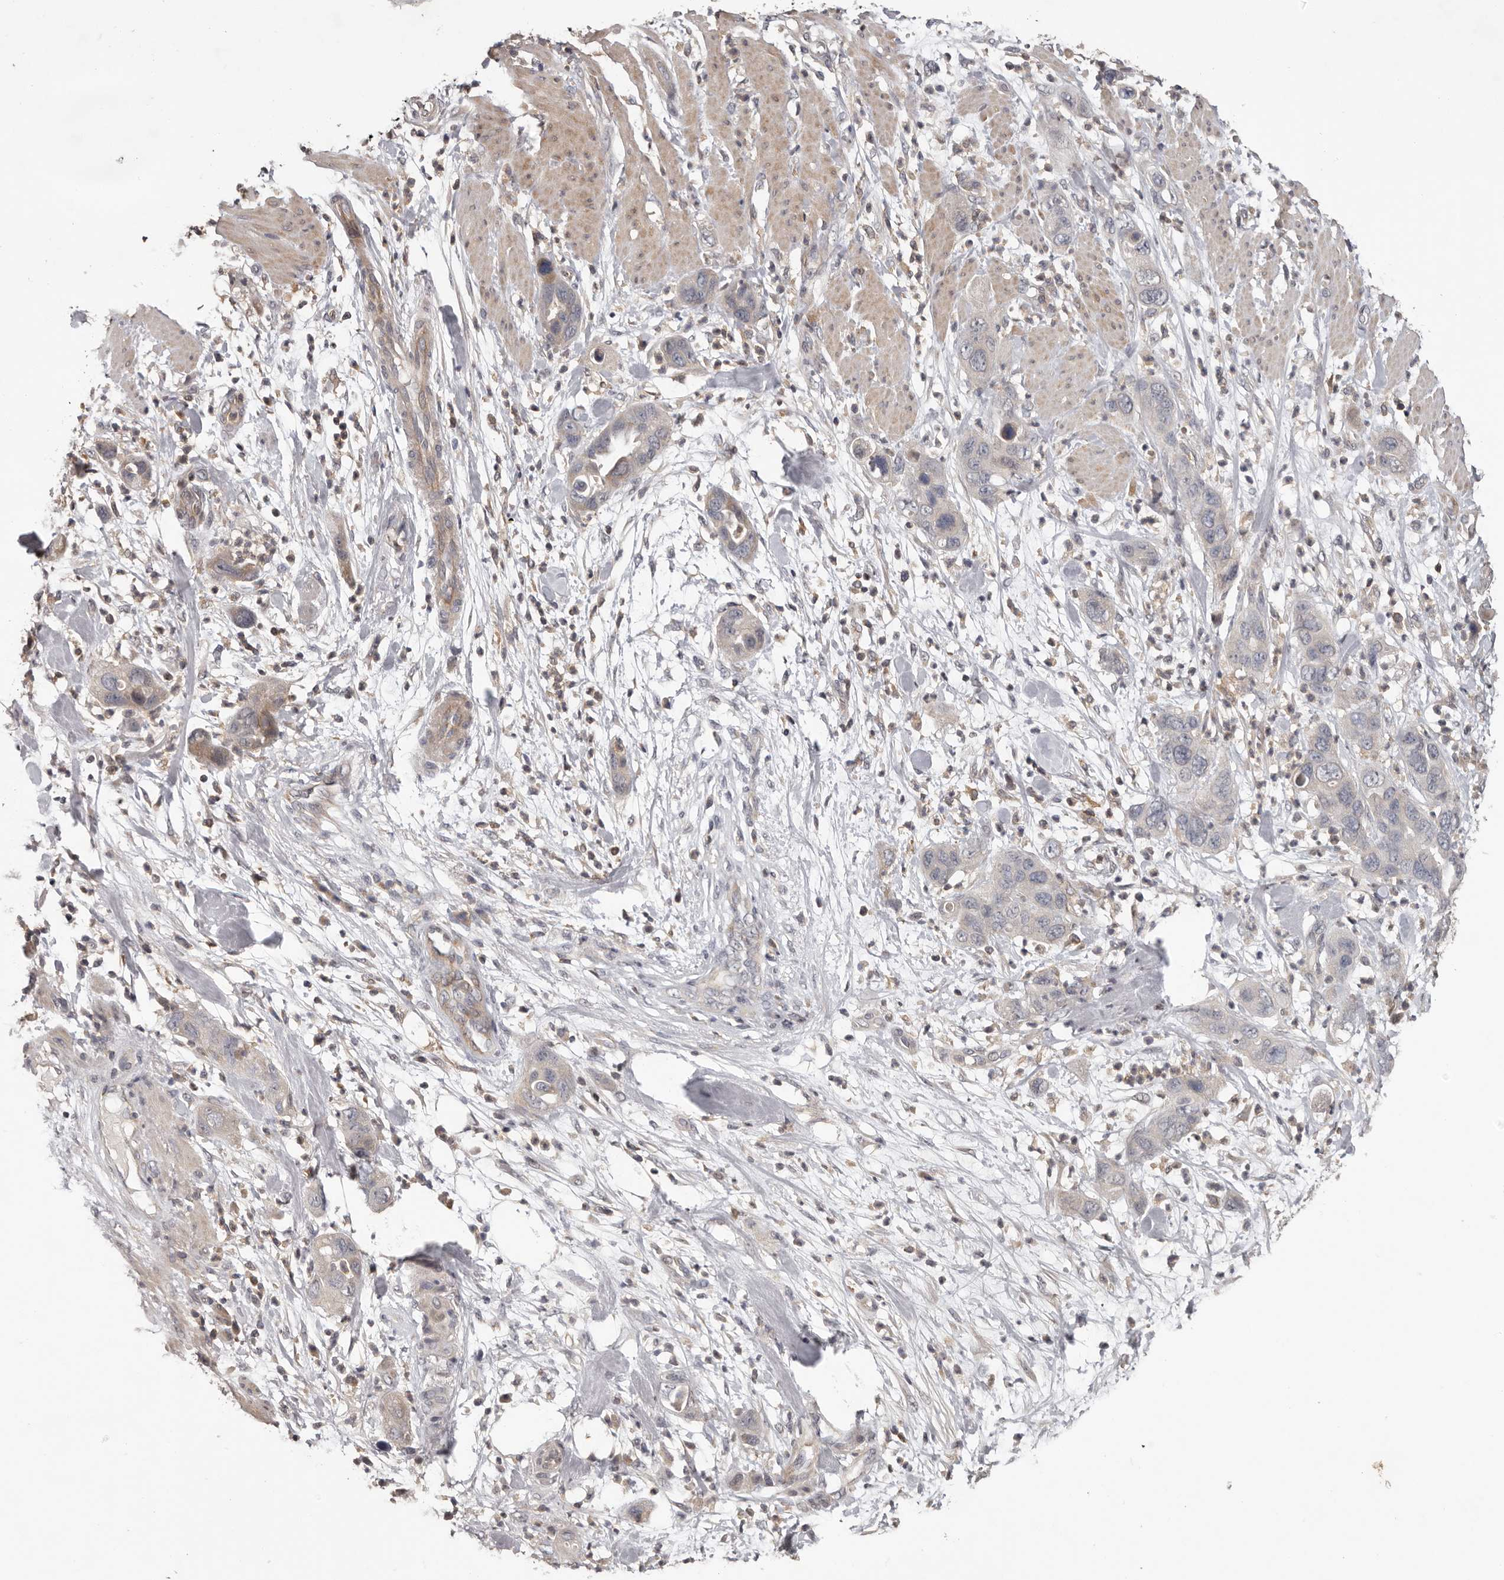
{"staining": {"intensity": "negative", "quantity": "none", "location": "none"}, "tissue": "pancreatic cancer", "cell_type": "Tumor cells", "image_type": "cancer", "snomed": [{"axis": "morphology", "description": "Adenocarcinoma, NOS"}, {"axis": "topography", "description": "Pancreas"}], "caption": "This is an immunohistochemistry (IHC) photomicrograph of human pancreatic cancer. There is no expression in tumor cells.", "gene": "ANKRD44", "patient": {"sex": "female", "age": 71}}